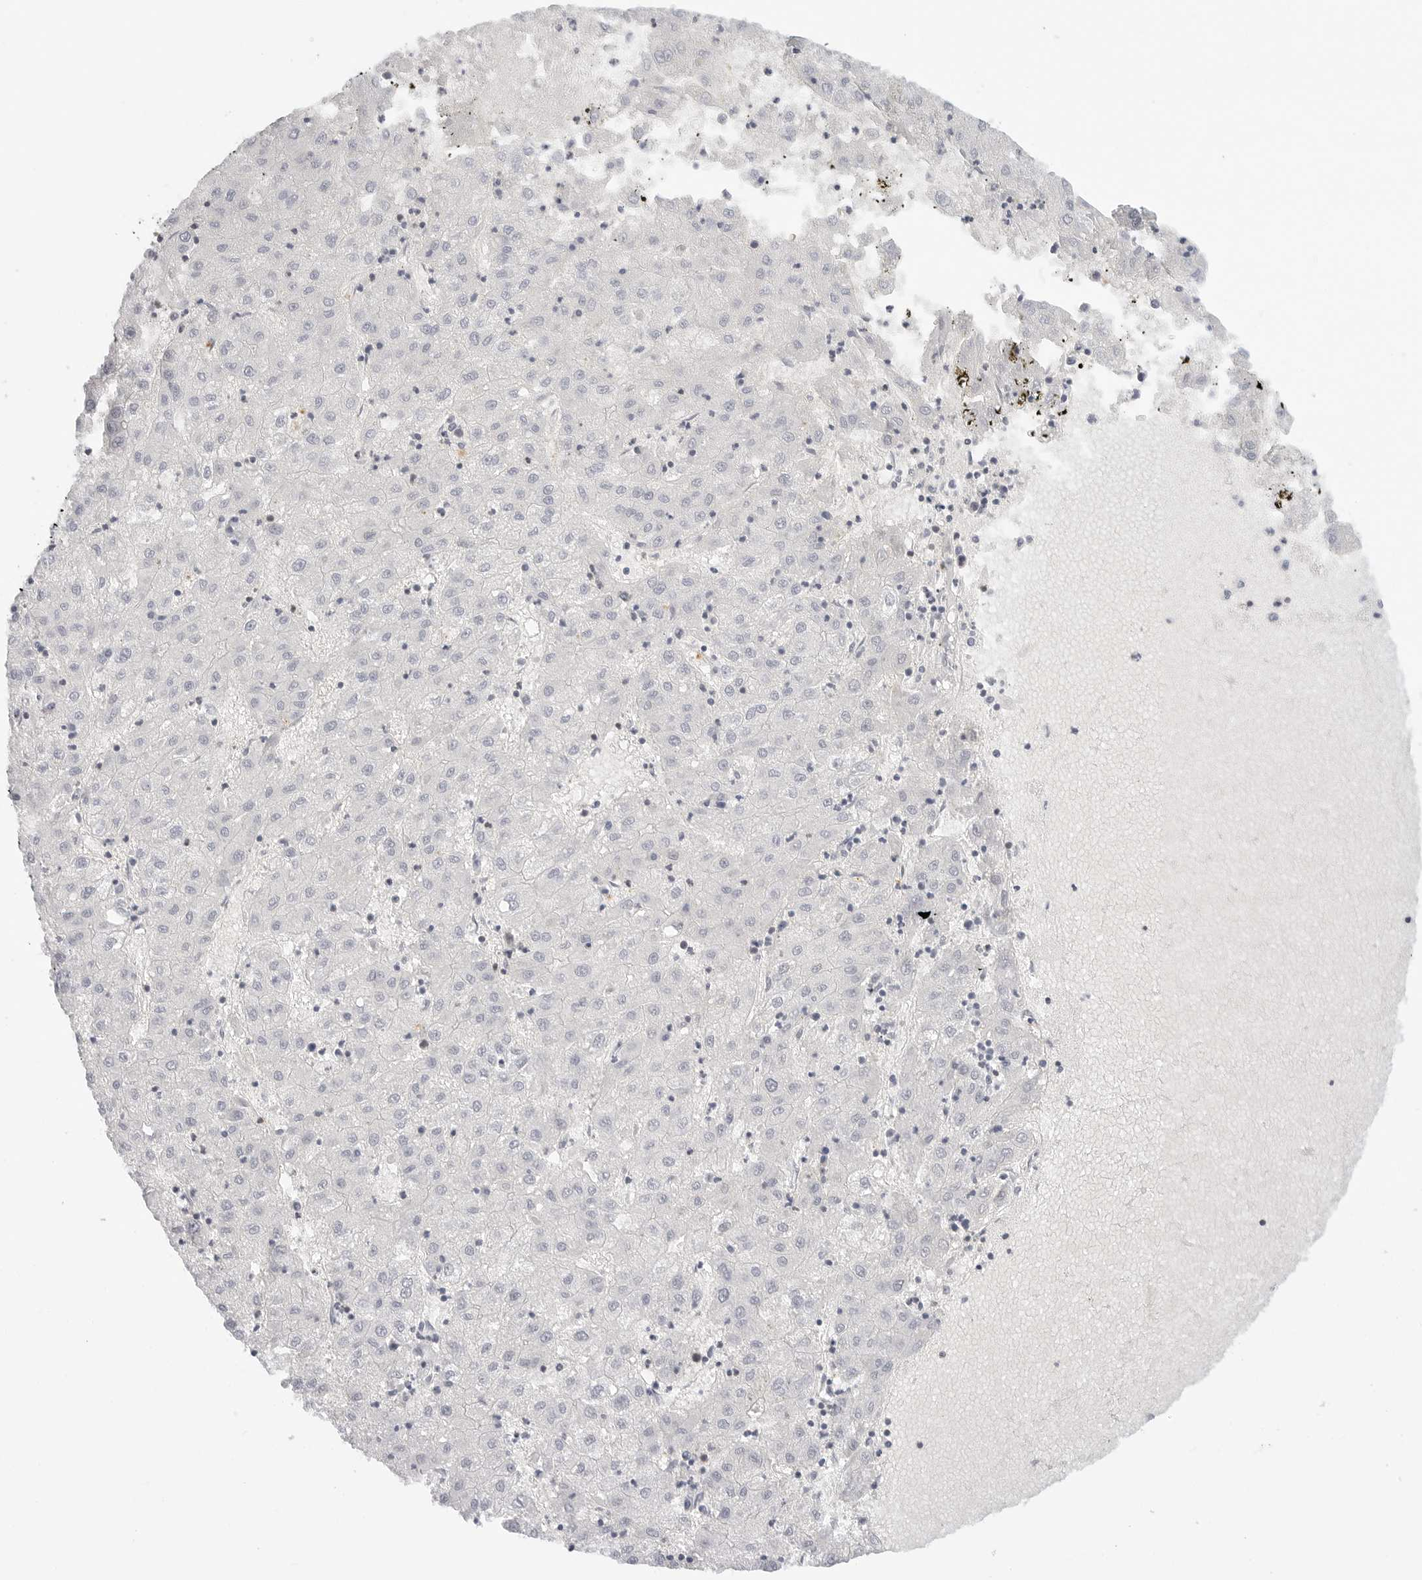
{"staining": {"intensity": "negative", "quantity": "none", "location": "none"}, "tissue": "liver cancer", "cell_type": "Tumor cells", "image_type": "cancer", "snomed": [{"axis": "morphology", "description": "Carcinoma, Hepatocellular, NOS"}, {"axis": "topography", "description": "Liver"}], "caption": "IHC image of neoplastic tissue: human hepatocellular carcinoma (liver) stained with DAB exhibits no significant protein expression in tumor cells.", "gene": "SLC9A3R1", "patient": {"sex": "male", "age": 72}}